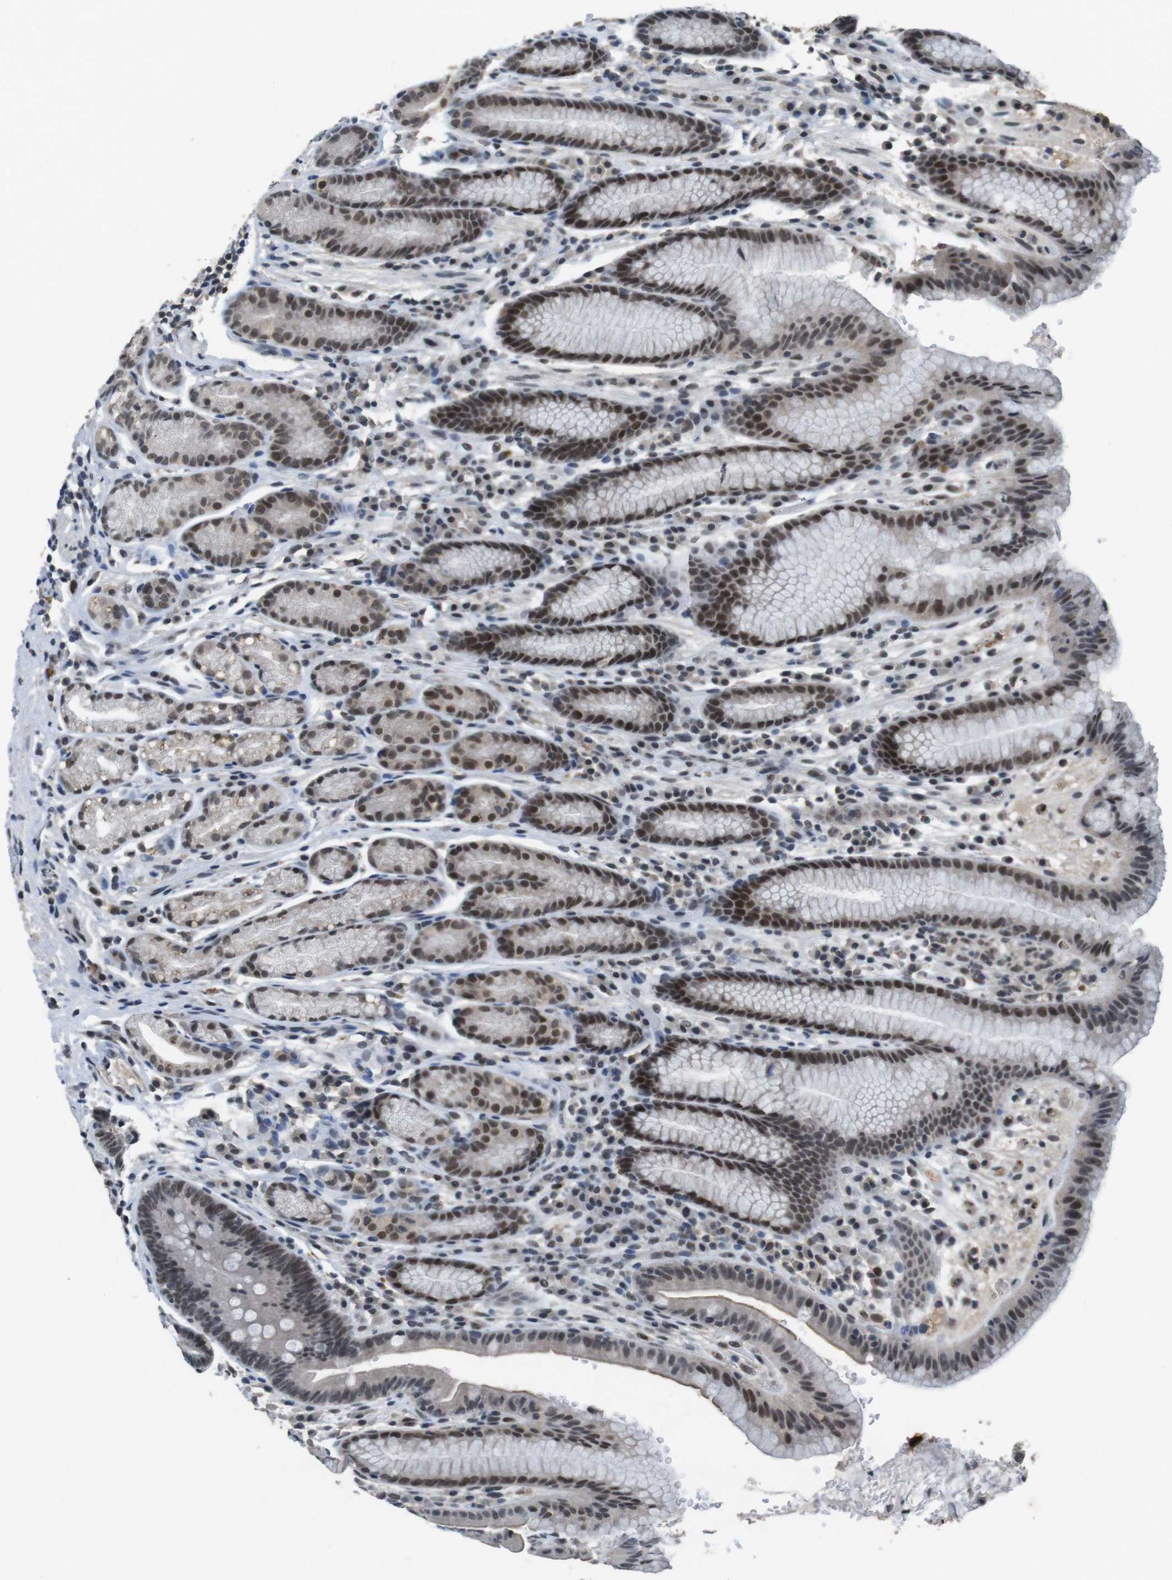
{"staining": {"intensity": "strong", "quantity": ">75%", "location": "cytoplasmic/membranous,nuclear"}, "tissue": "stomach", "cell_type": "Glandular cells", "image_type": "normal", "snomed": [{"axis": "morphology", "description": "Normal tissue, NOS"}, {"axis": "topography", "description": "Stomach, lower"}], "caption": "The micrograph reveals staining of benign stomach, revealing strong cytoplasmic/membranous,nuclear protein staining (brown color) within glandular cells.", "gene": "USP7", "patient": {"sex": "male", "age": 52}}